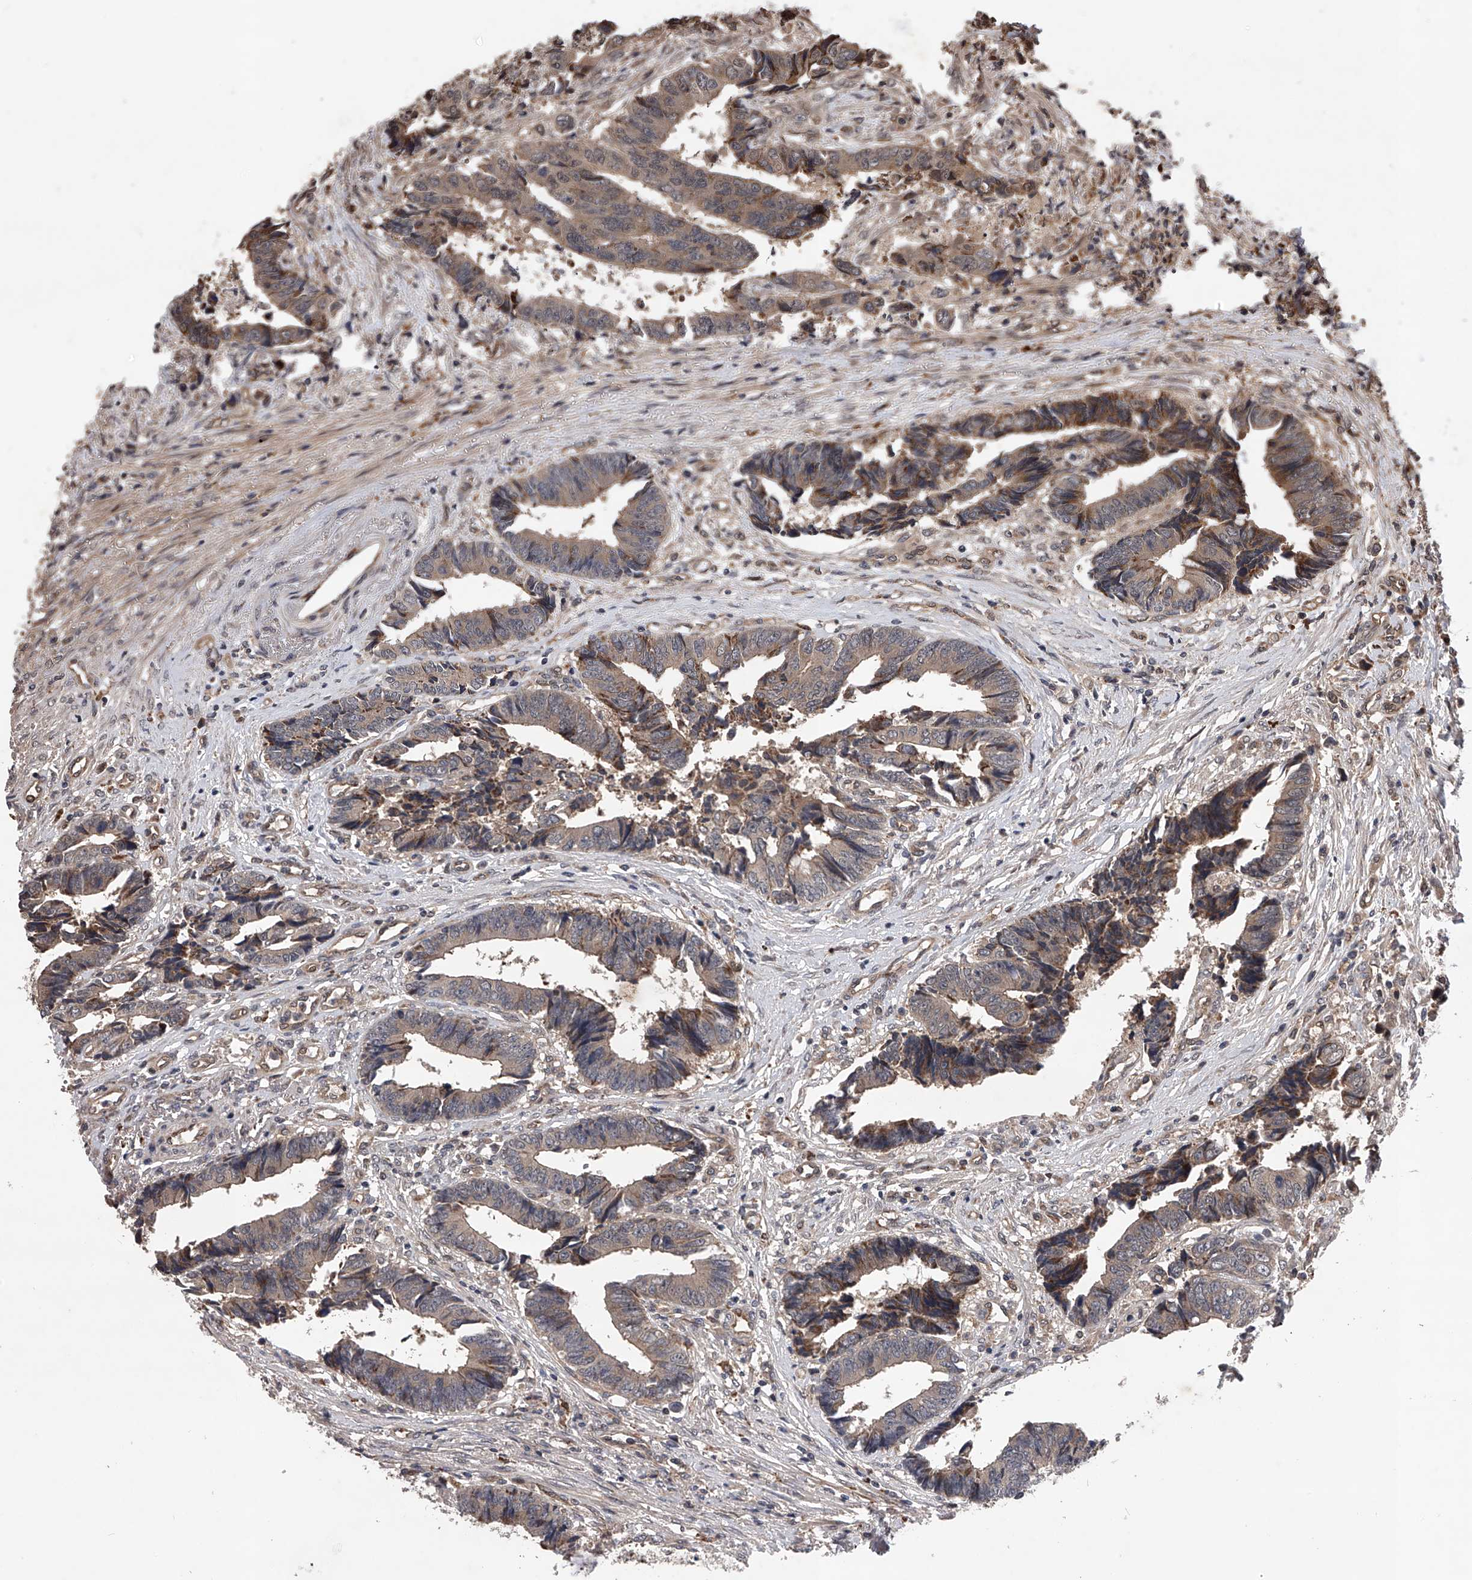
{"staining": {"intensity": "weak", "quantity": ">75%", "location": "cytoplasmic/membranous"}, "tissue": "colorectal cancer", "cell_type": "Tumor cells", "image_type": "cancer", "snomed": [{"axis": "morphology", "description": "Adenocarcinoma, NOS"}, {"axis": "topography", "description": "Rectum"}], "caption": "A low amount of weak cytoplasmic/membranous staining is present in about >75% of tumor cells in colorectal cancer (adenocarcinoma) tissue. Nuclei are stained in blue.", "gene": "MAP3K11", "patient": {"sex": "male", "age": 84}}